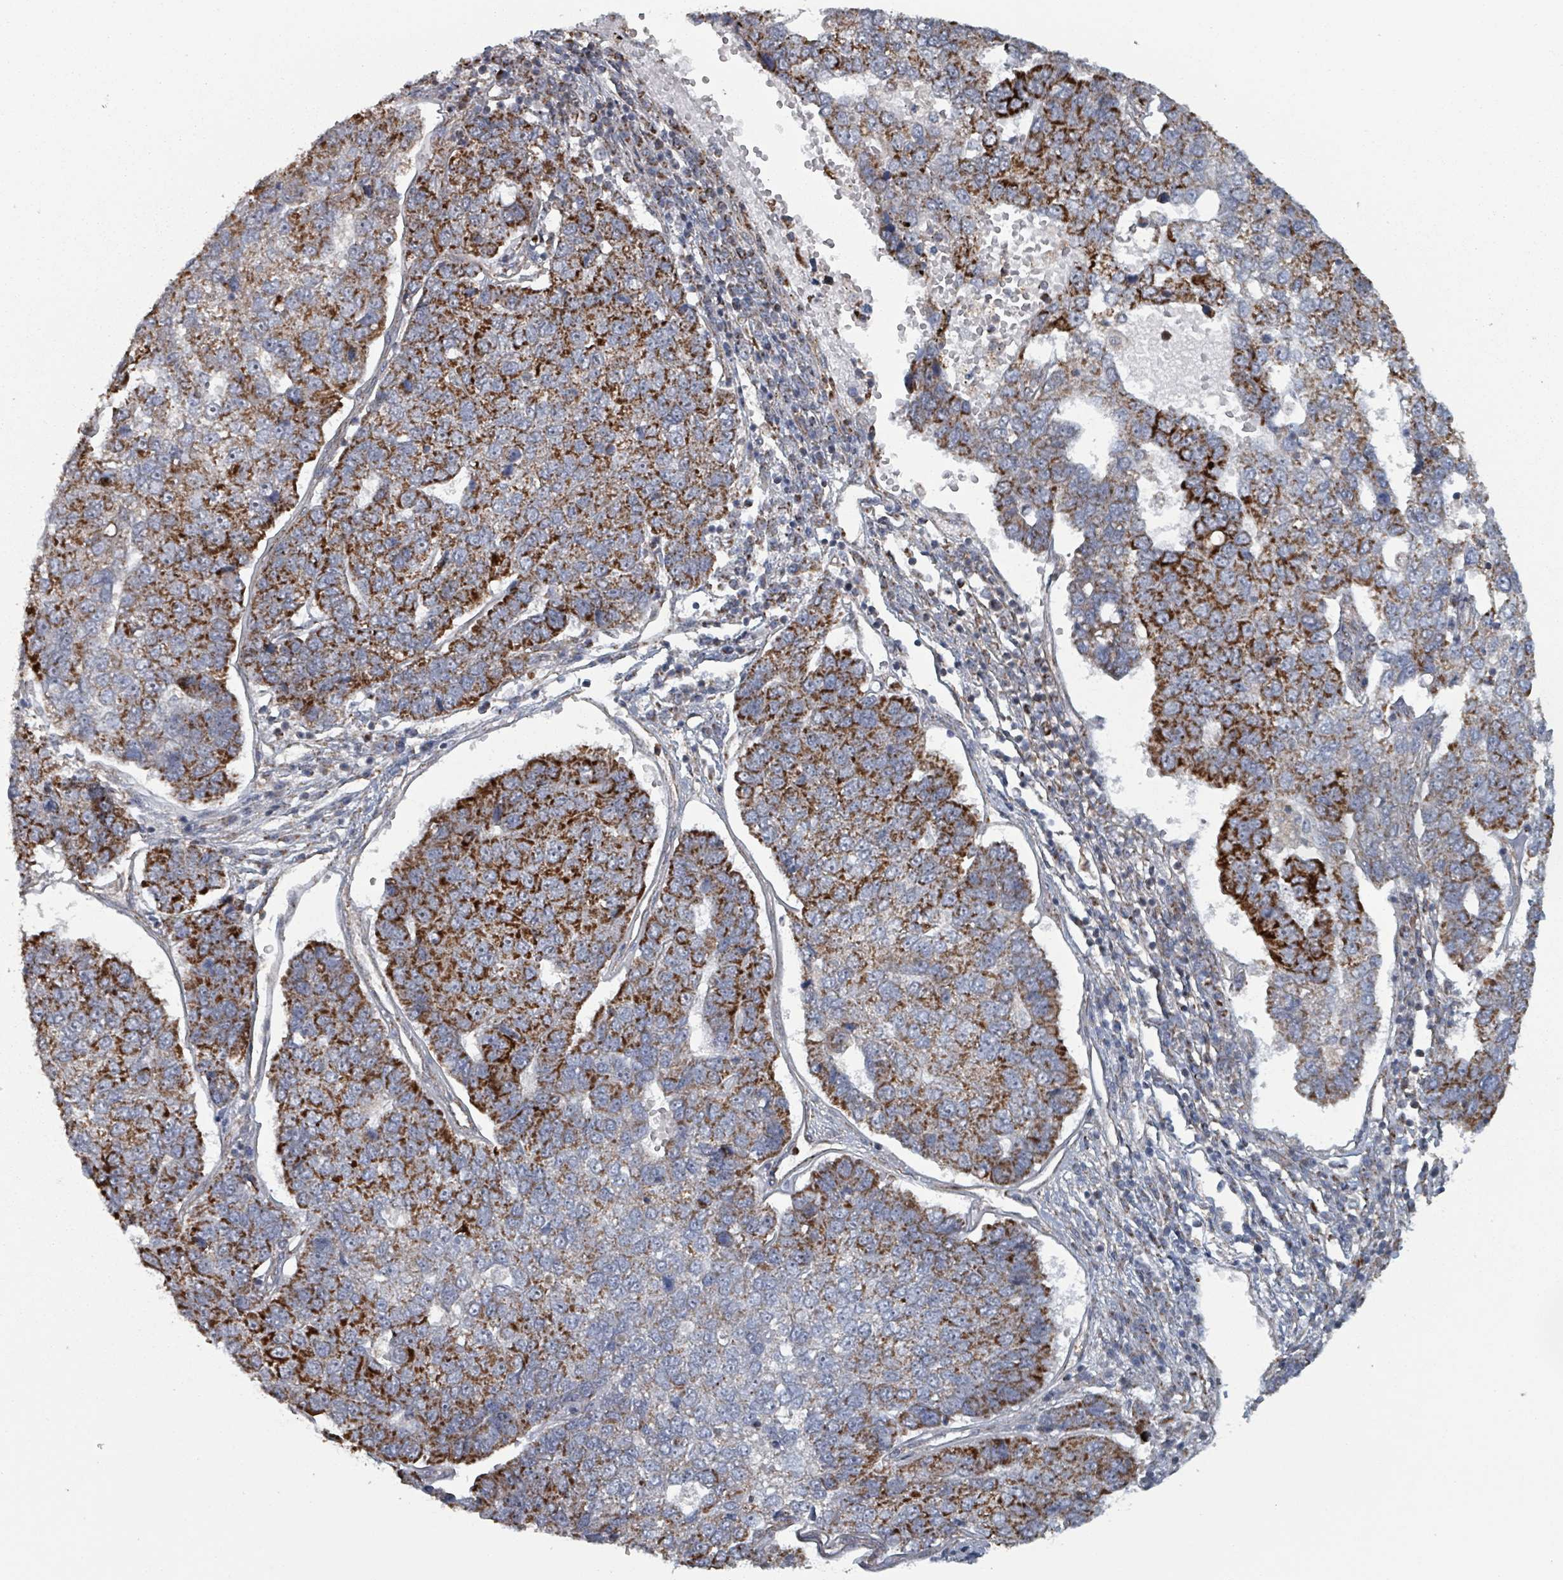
{"staining": {"intensity": "strong", "quantity": "25%-75%", "location": "cytoplasmic/membranous"}, "tissue": "pancreatic cancer", "cell_type": "Tumor cells", "image_type": "cancer", "snomed": [{"axis": "morphology", "description": "Adenocarcinoma, NOS"}, {"axis": "topography", "description": "Pancreas"}], "caption": "Approximately 25%-75% of tumor cells in pancreatic cancer (adenocarcinoma) display strong cytoplasmic/membranous protein expression as visualized by brown immunohistochemical staining.", "gene": "MRPL4", "patient": {"sex": "female", "age": 61}}